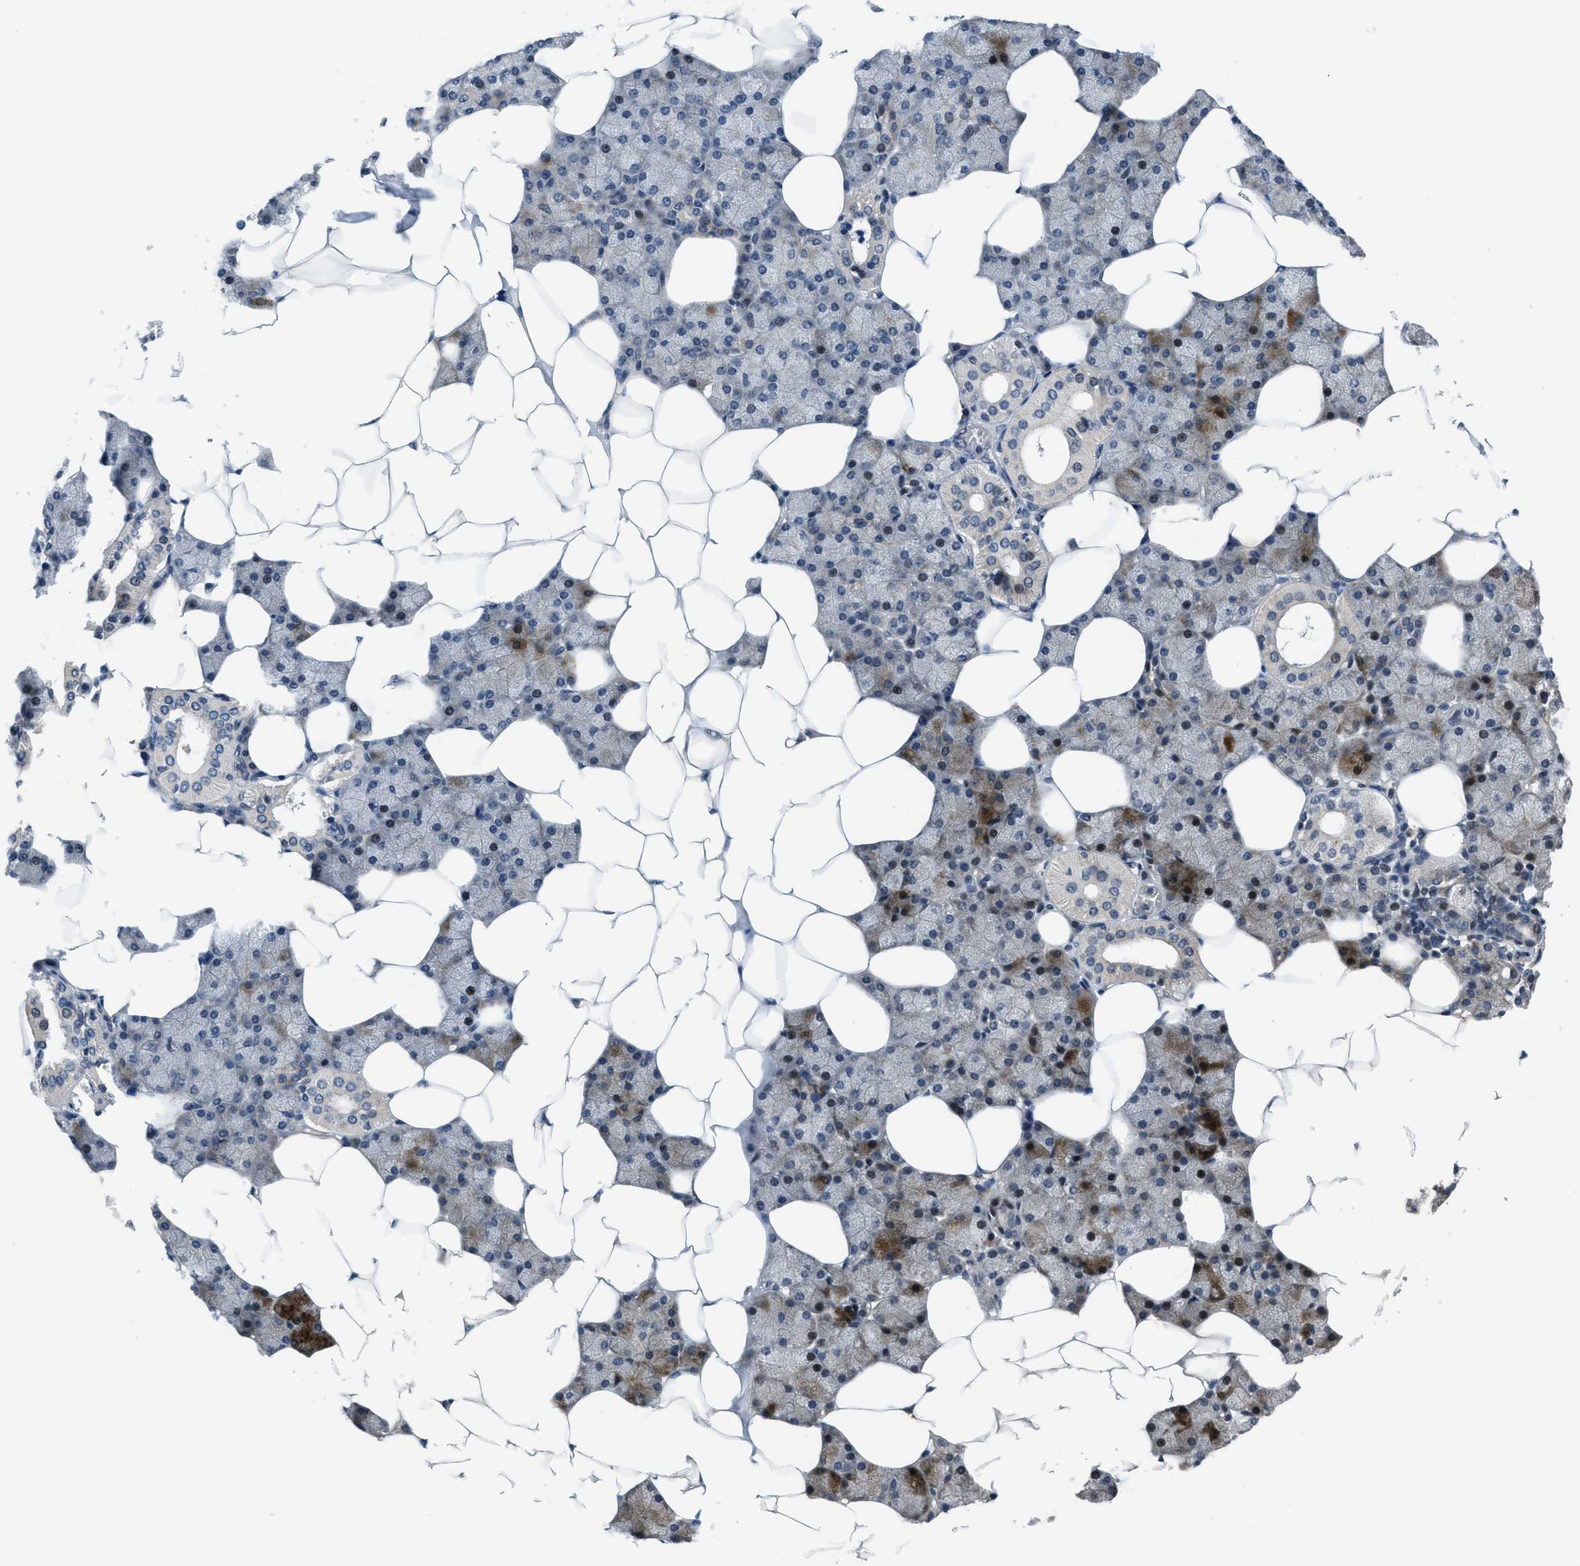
{"staining": {"intensity": "strong", "quantity": ">75%", "location": "cytoplasmic/membranous"}, "tissue": "salivary gland", "cell_type": "Glandular cells", "image_type": "normal", "snomed": [{"axis": "morphology", "description": "Normal tissue, NOS"}, {"axis": "topography", "description": "Salivary gland"}], "caption": "Immunohistochemistry (IHC) photomicrograph of unremarkable salivary gland: salivary gland stained using immunohistochemistry (IHC) displays high levels of strong protein expression localized specifically in the cytoplasmic/membranous of glandular cells, appearing as a cytoplasmic/membranous brown color.", "gene": "SETD5", "patient": {"sex": "male", "age": 62}}